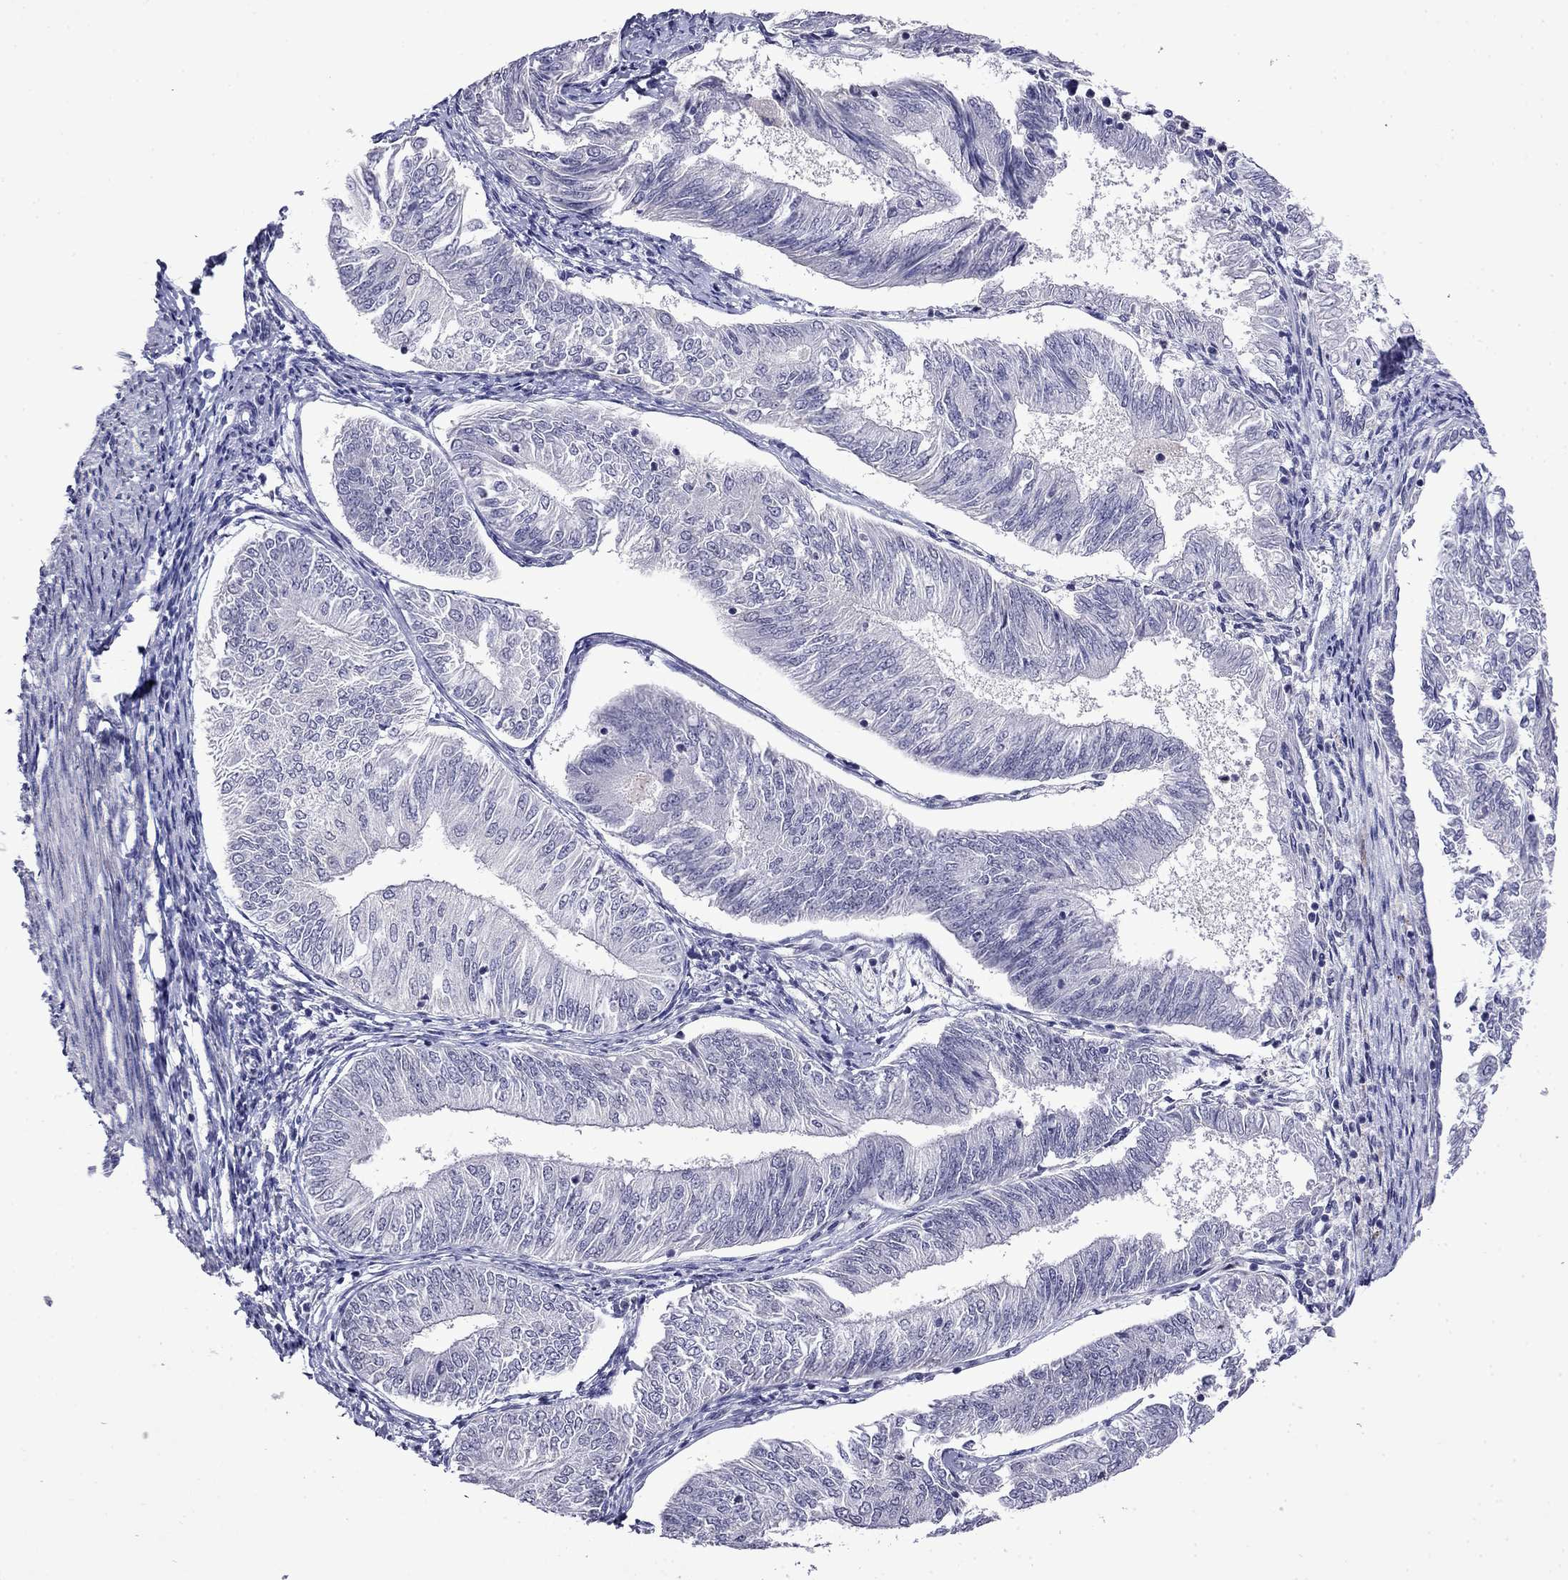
{"staining": {"intensity": "negative", "quantity": "none", "location": "none"}, "tissue": "endometrial cancer", "cell_type": "Tumor cells", "image_type": "cancer", "snomed": [{"axis": "morphology", "description": "Adenocarcinoma, NOS"}, {"axis": "topography", "description": "Endometrium"}], "caption": "Immunohistochemical staining of endometrial cancer demonstrates no significant expression in tumor cells.", "gene": "STAR", "patient": {"sex": "female", "age": 58}}